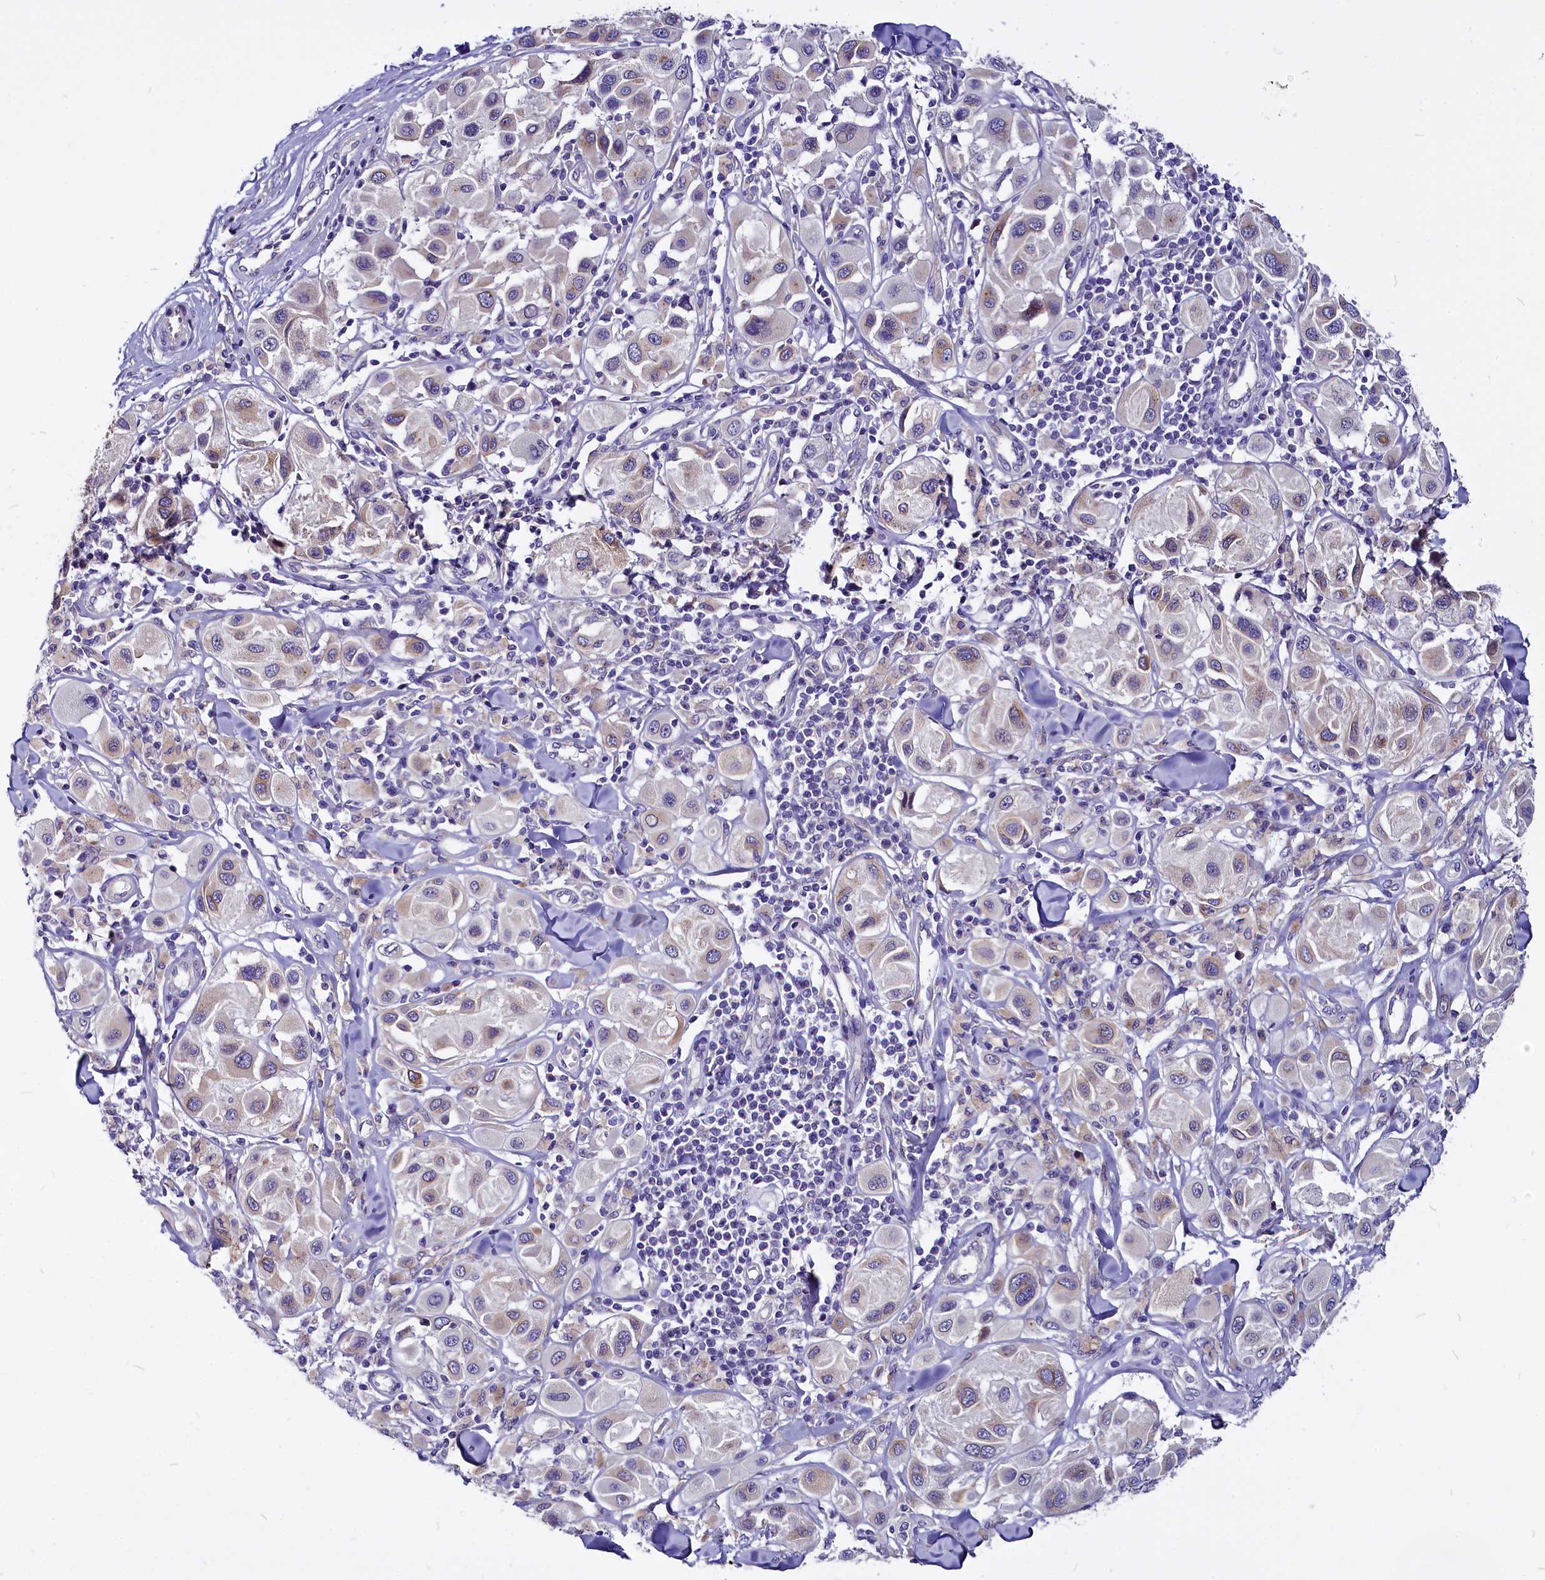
{"staining": {"intensity": "weak", "quantity": "<25%", "location": "cytoplasmic/membranous"}, "tissue": "melanoma", "cell_type": "Tumor cells", "image_type": "cancer", "snomed": [{"axis": "morphology", "description": "Malignant melanoma, Metastatic site"}, {"axis": "topography", "description": "Skin"}], "caption": "Immunohistochemical staining of melanoma displays no significant expression in tumor cells.", "gene": "CEP170", "patient": {"sex": "male", "age": 41}}